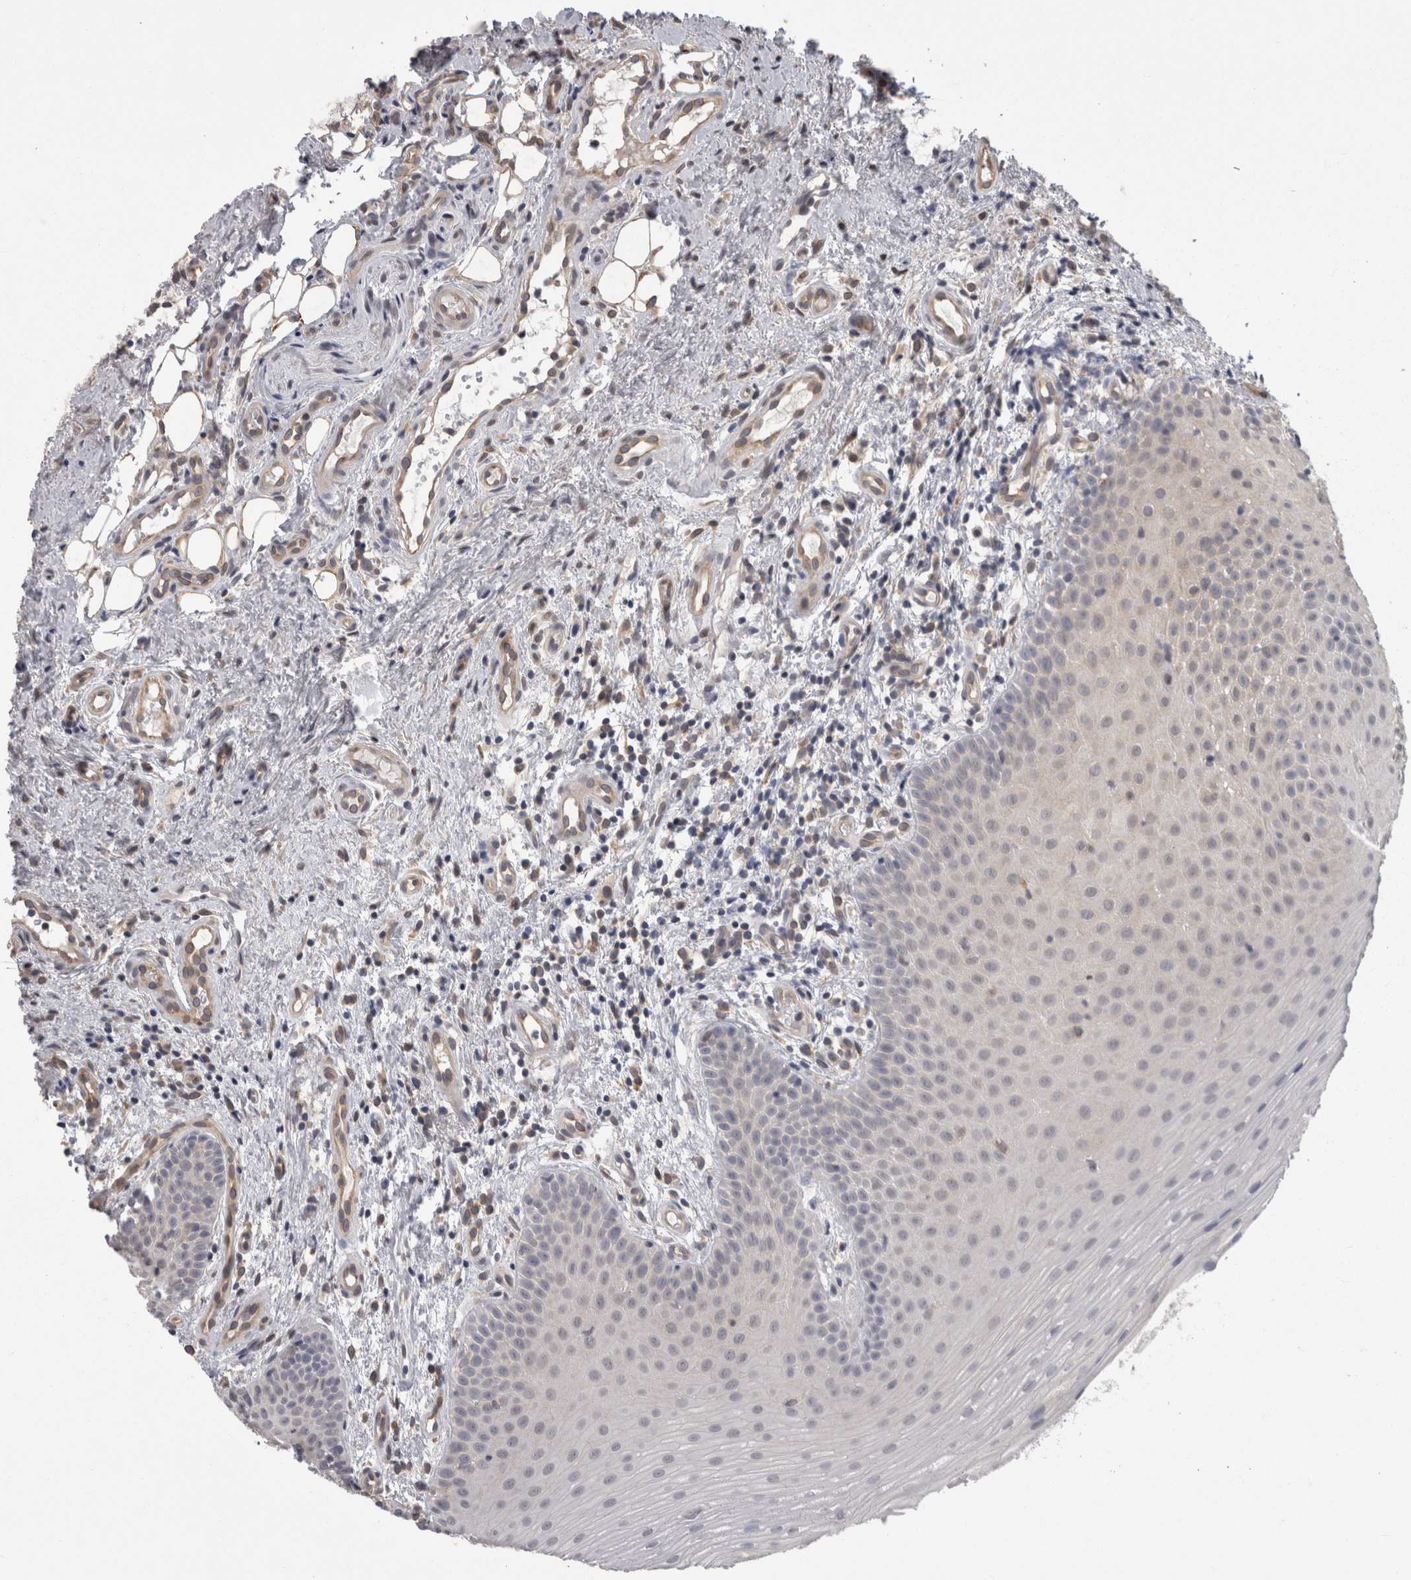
{"staining": {"intensity": "negative", "quantity": "none", "location": "none"}, "tissue": "oral mucosa", "cell_type": "Squamous epithelial cells", "image_type": "normal", "snomed": [{"axis": "morphology", "description": "Normal tissue, NOS"}, {"axis": "topography", "description": "Oral tissue"}], "caption": "The immunohistochemistry (IHC) image has no significant positivity in squamous epithelial cells of oral mucosa. (Brightfield microscopy of DAB (3,3'-diaminobenzidine) immunohistochemistry at high magnification).", "gene": "LYZL6", "patient": {"sex": "male", "age": 60}}